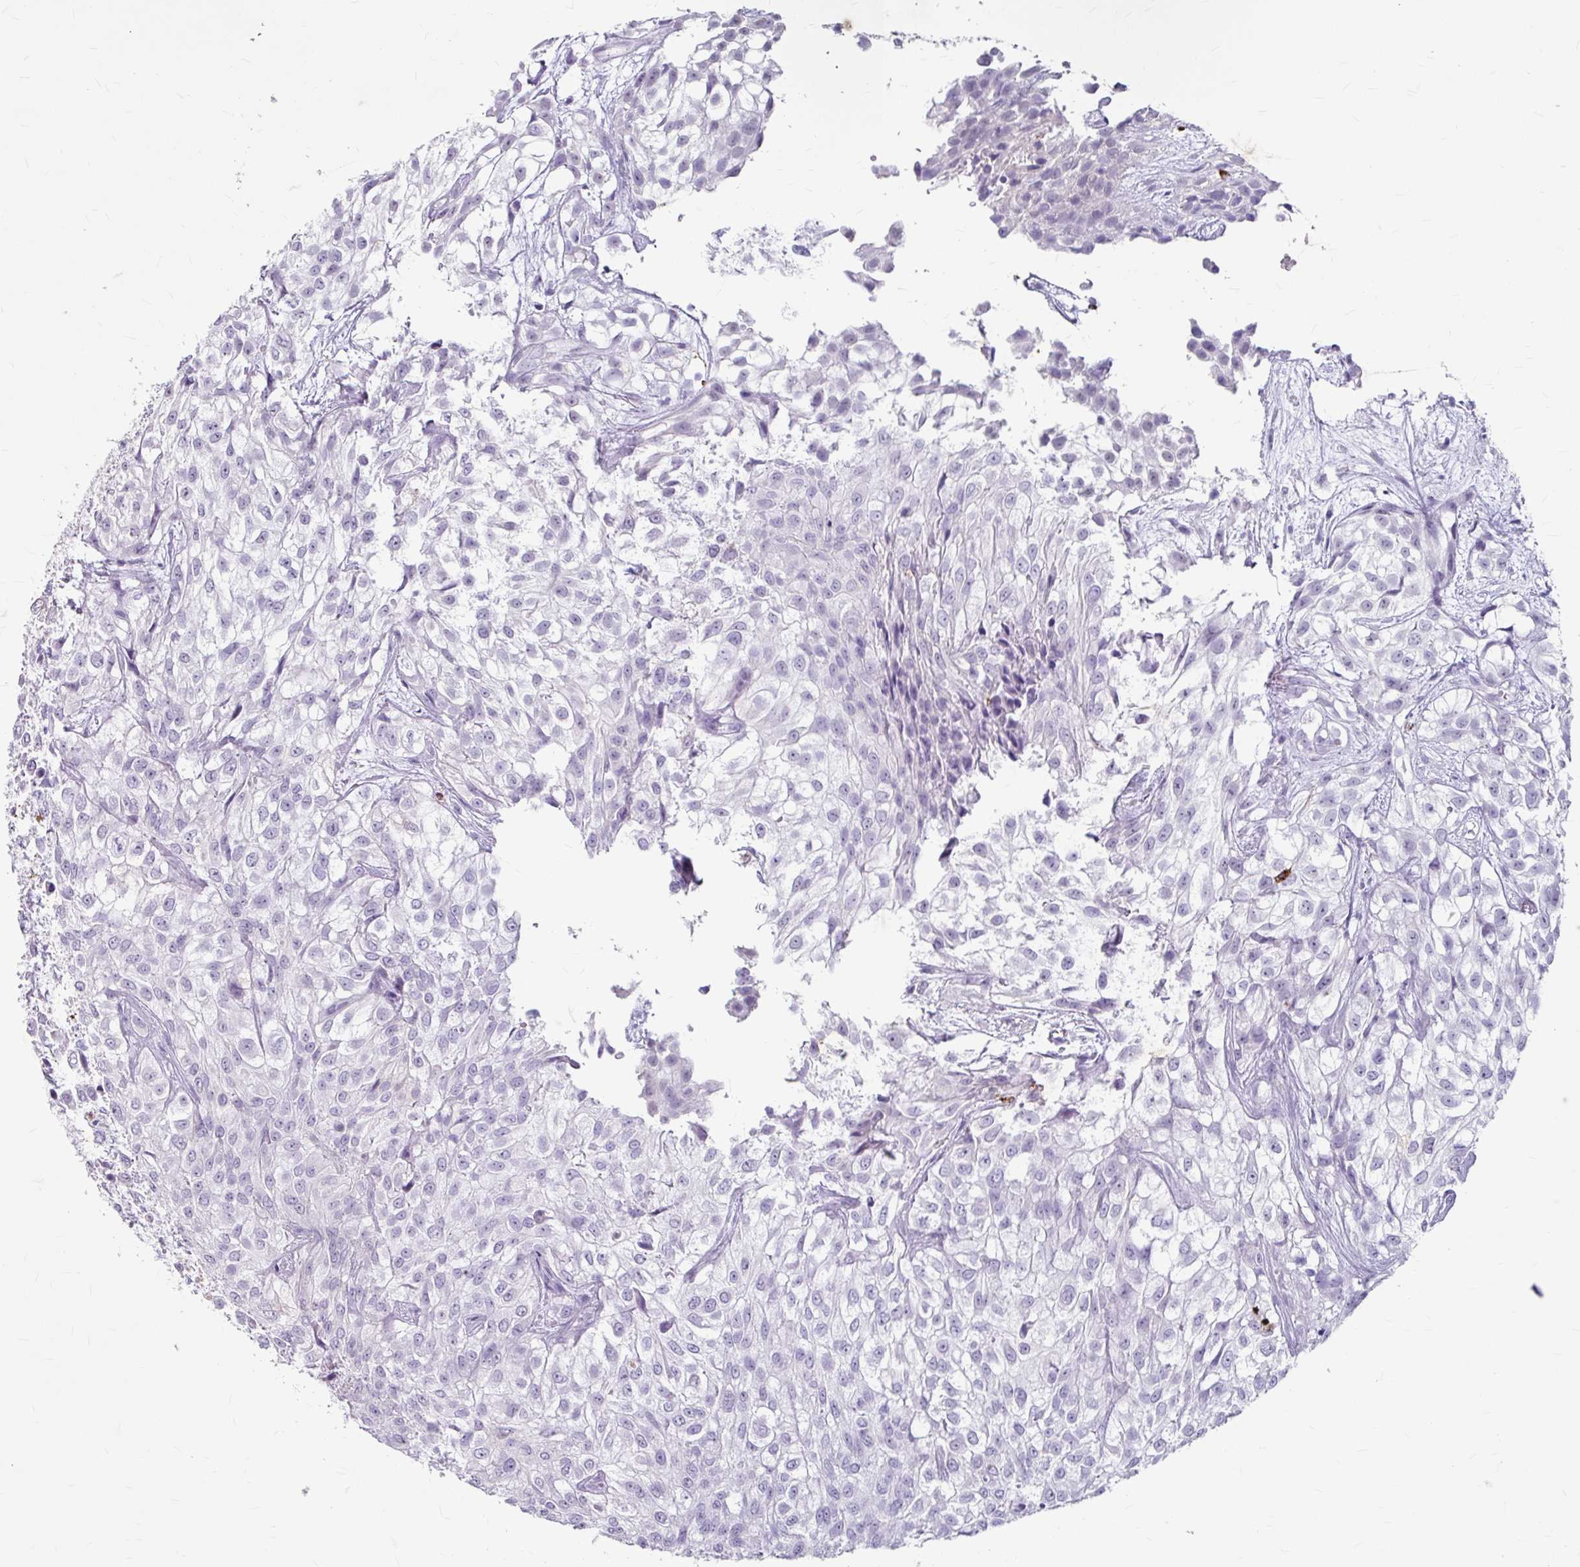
{"staining": {"intensity": "negative", "quantity": "none", "location": "none"}, "tissue": "urothelial cancer", "cell_type": "Tumor cells", "image_type": "cancer", "snomed": [{"axis": "morphology", "description": "Urothelial carcinoma, High grade"}, {"axis": "topography", "description": "Urinary bladder"}], "caption": "Tumor cells are negative for protein expression in human urothelial carcinoma (high-grade). The staining was performed using DAB (3,3'-diaminobenzidine) to visualize the protein expression in brown, while the nuclei were stained in blue with hematoxylin (Magnification: 20x).", "gene": "ANKRD1", "patient": {"sex": "male", "age": 56}}